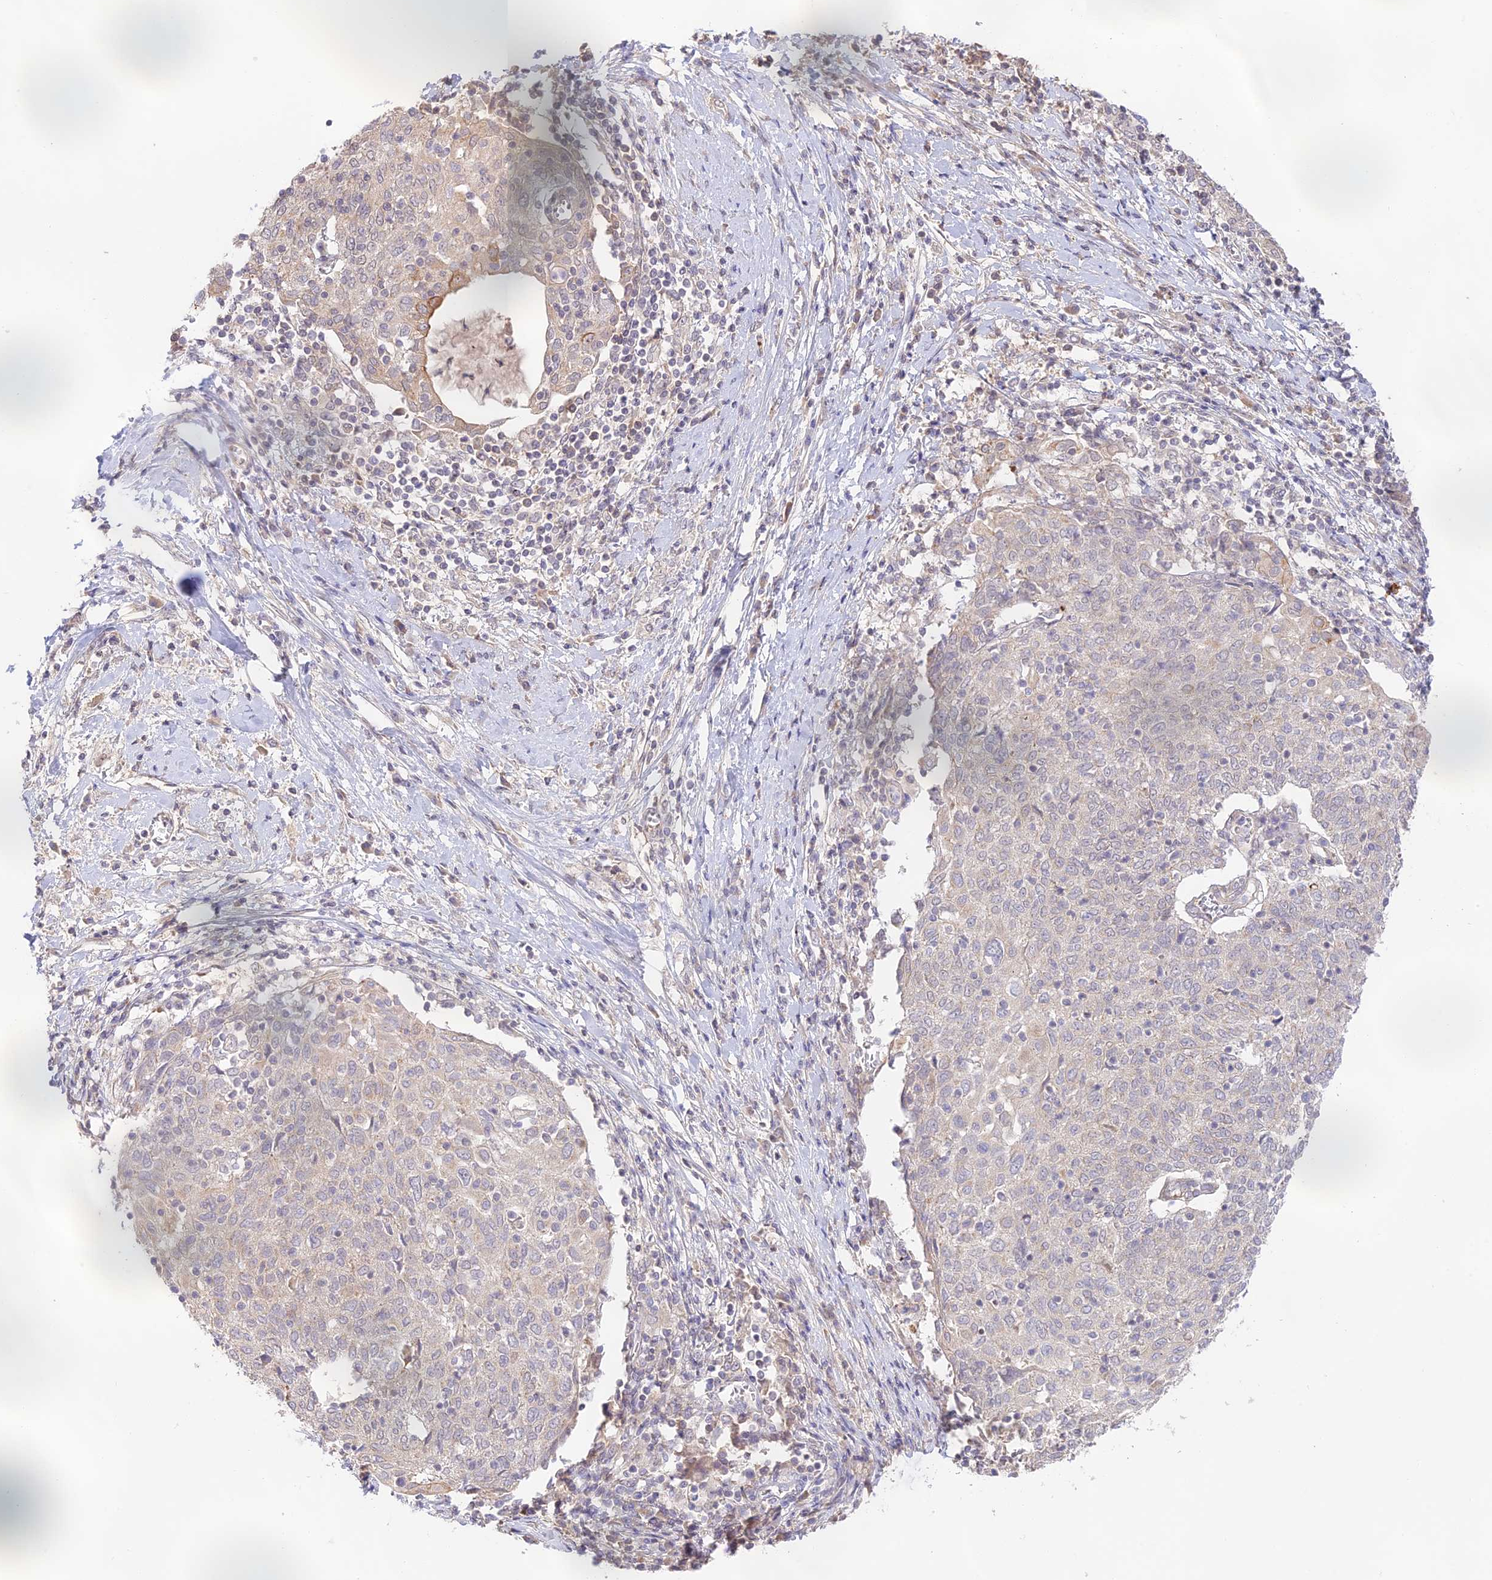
{"staining": {"intensity": "weak", "quantity": "<25%", "location": "cytoplasmic/membranous"}, "tissue": "cervical cancer", "cell_type": "Tumor cells", "image_type": "cancer", "snomed": [{"axis": "morphology", "description": "Squamous cell carcinoma, NOS"}, {"axis": "topography", "description": "Cervix"}], "caption": "DAB (3,3'-diaminobenzidine) immunohistochemical staining of human cervical squamous cell carcinoma displays no significant positivity in tumor cells.", "gene": "CAMSAP3", "patient": {"sex": "female", "age": 52}}